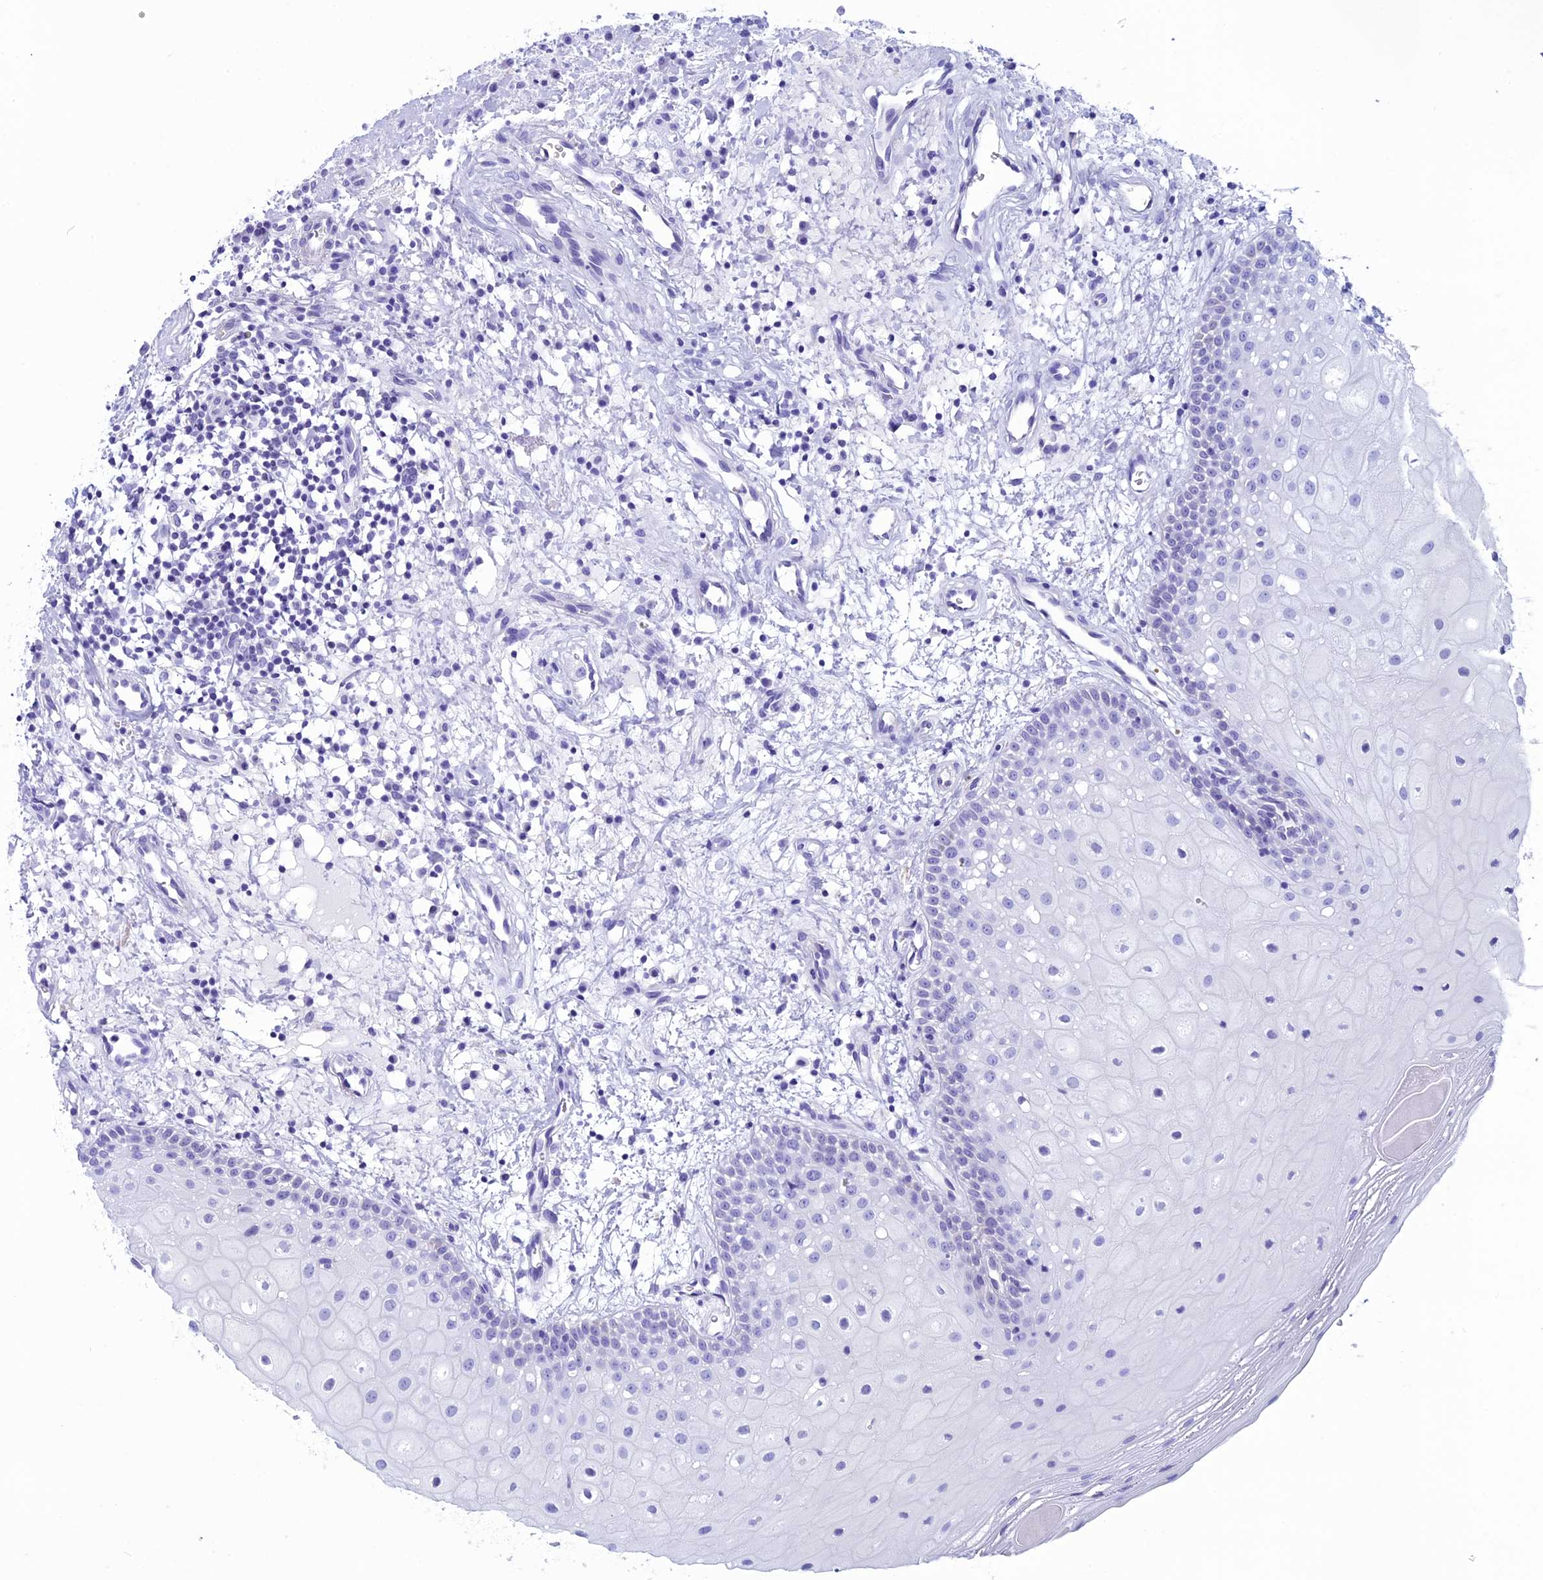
{"staining": {"intensity": "negative", "quantity": "none", "location": "none"}, "tissue": "oral mucosa", "cell_type": "Squamous epithelial cells", "image_type": "normal", "snomed": [{"axis": "morphology", "description": "Normal tissue, NOS"}, {"axis": "topography", "description": "Oral tissue"}], "caption": "High power microscopy micrograph of an immunohistochemistry (IHC) image of benign oral mucosa, revealing no significant staining in squamous epithelial cells. Nuclei are stained in blue.", "gene": "FAM169A", "patient": {"sex": "male", "age": 74}}